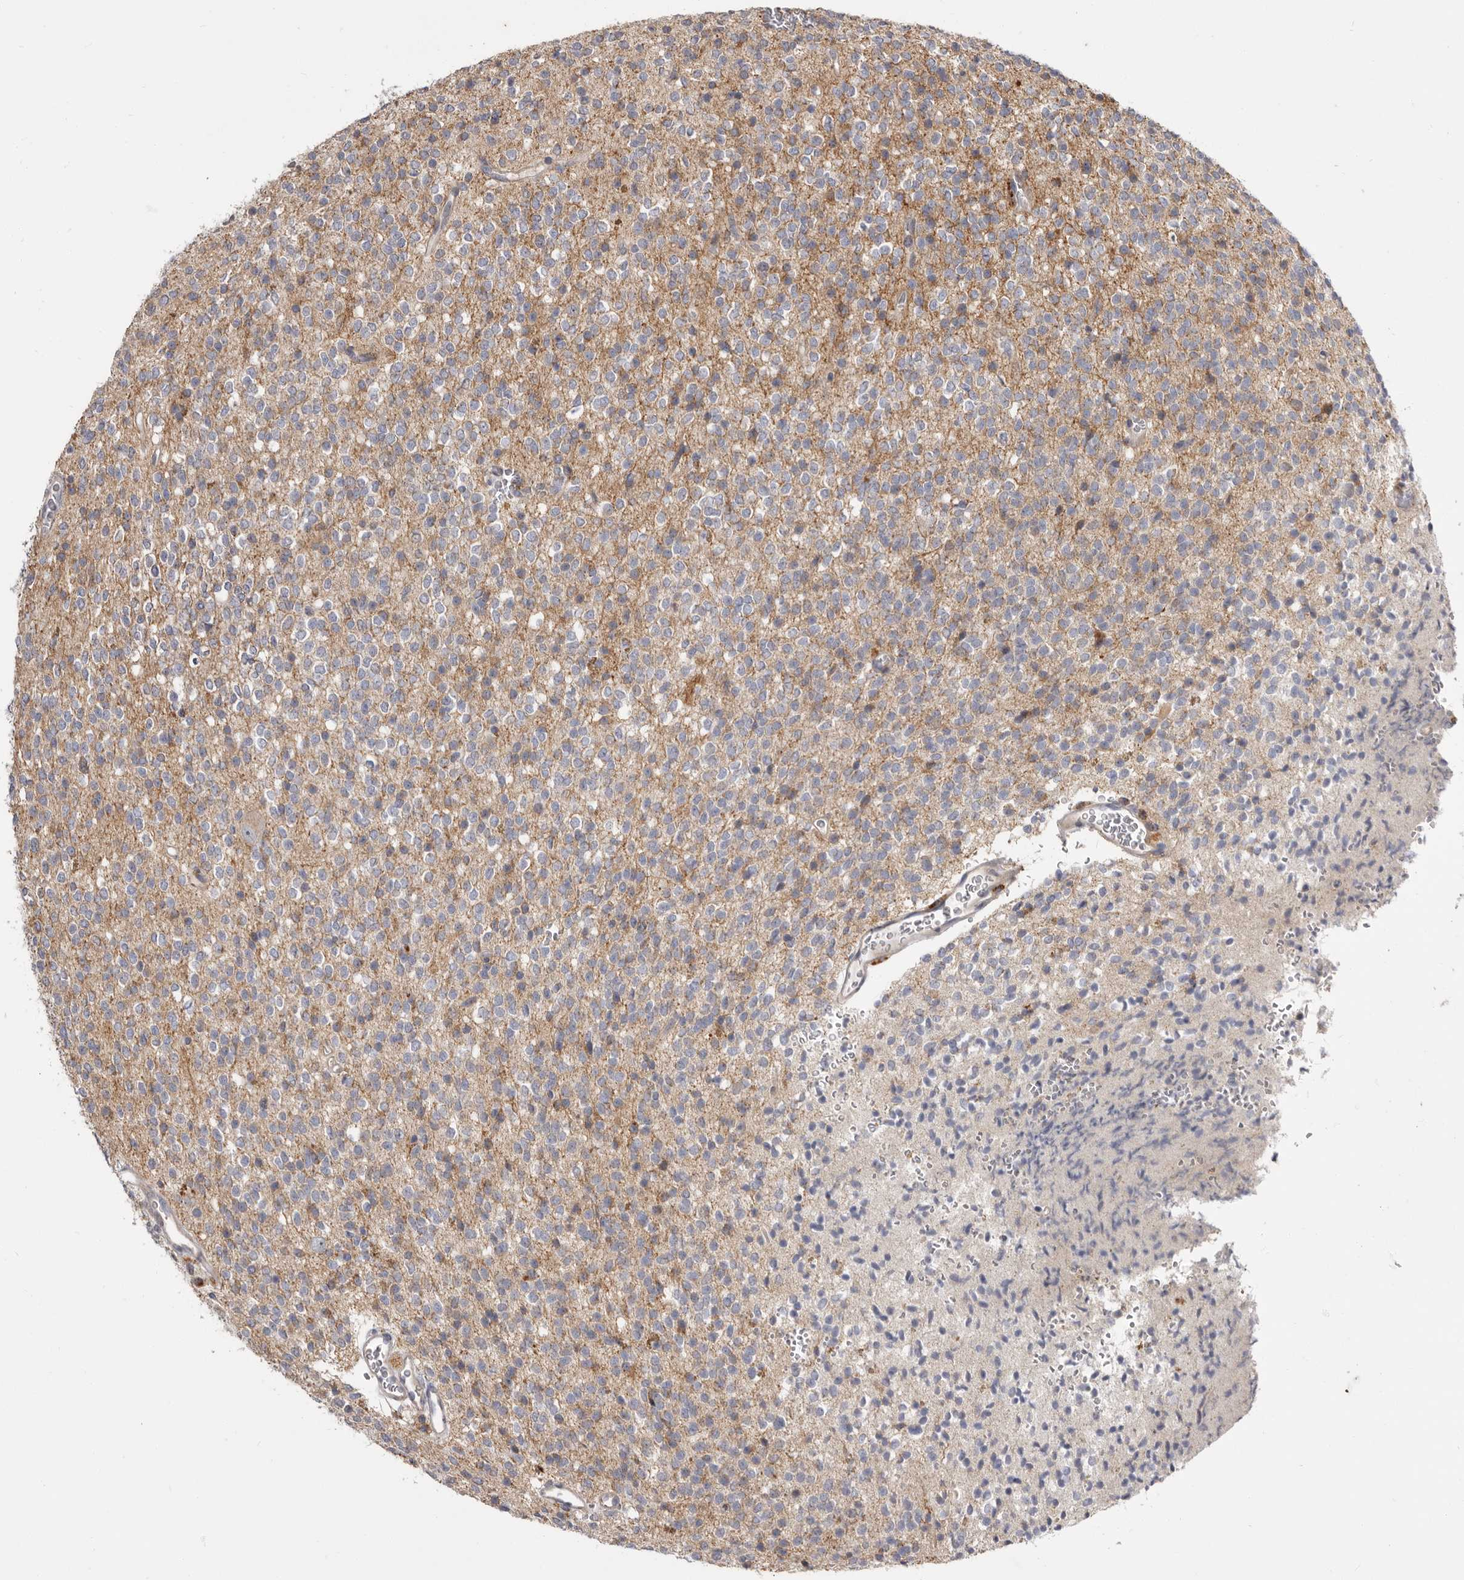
{"staining": {"intensity": "weak", "quantity": "25%-75%", "location": "cytoplasmic/membranous"}, "tissue": "glioma", "cell_type": "Tumor cells", "image_type": "cancer", "snomed": [{"axis": "morphology", "description": "Glioma, malignant, High grade"}, {"axis": "topography", "description": "Brain"}], "caption": "Immunohistochemical staining of human glioma reveals low levels of weak cytoplasmic/membranous protein staining in approximately 25%-75% of tumor cells. (Brightfield microscopy of DAB IHC at high magnification).", "gene": "SMC4", "patient": {"sex": "male", "age": 34}}